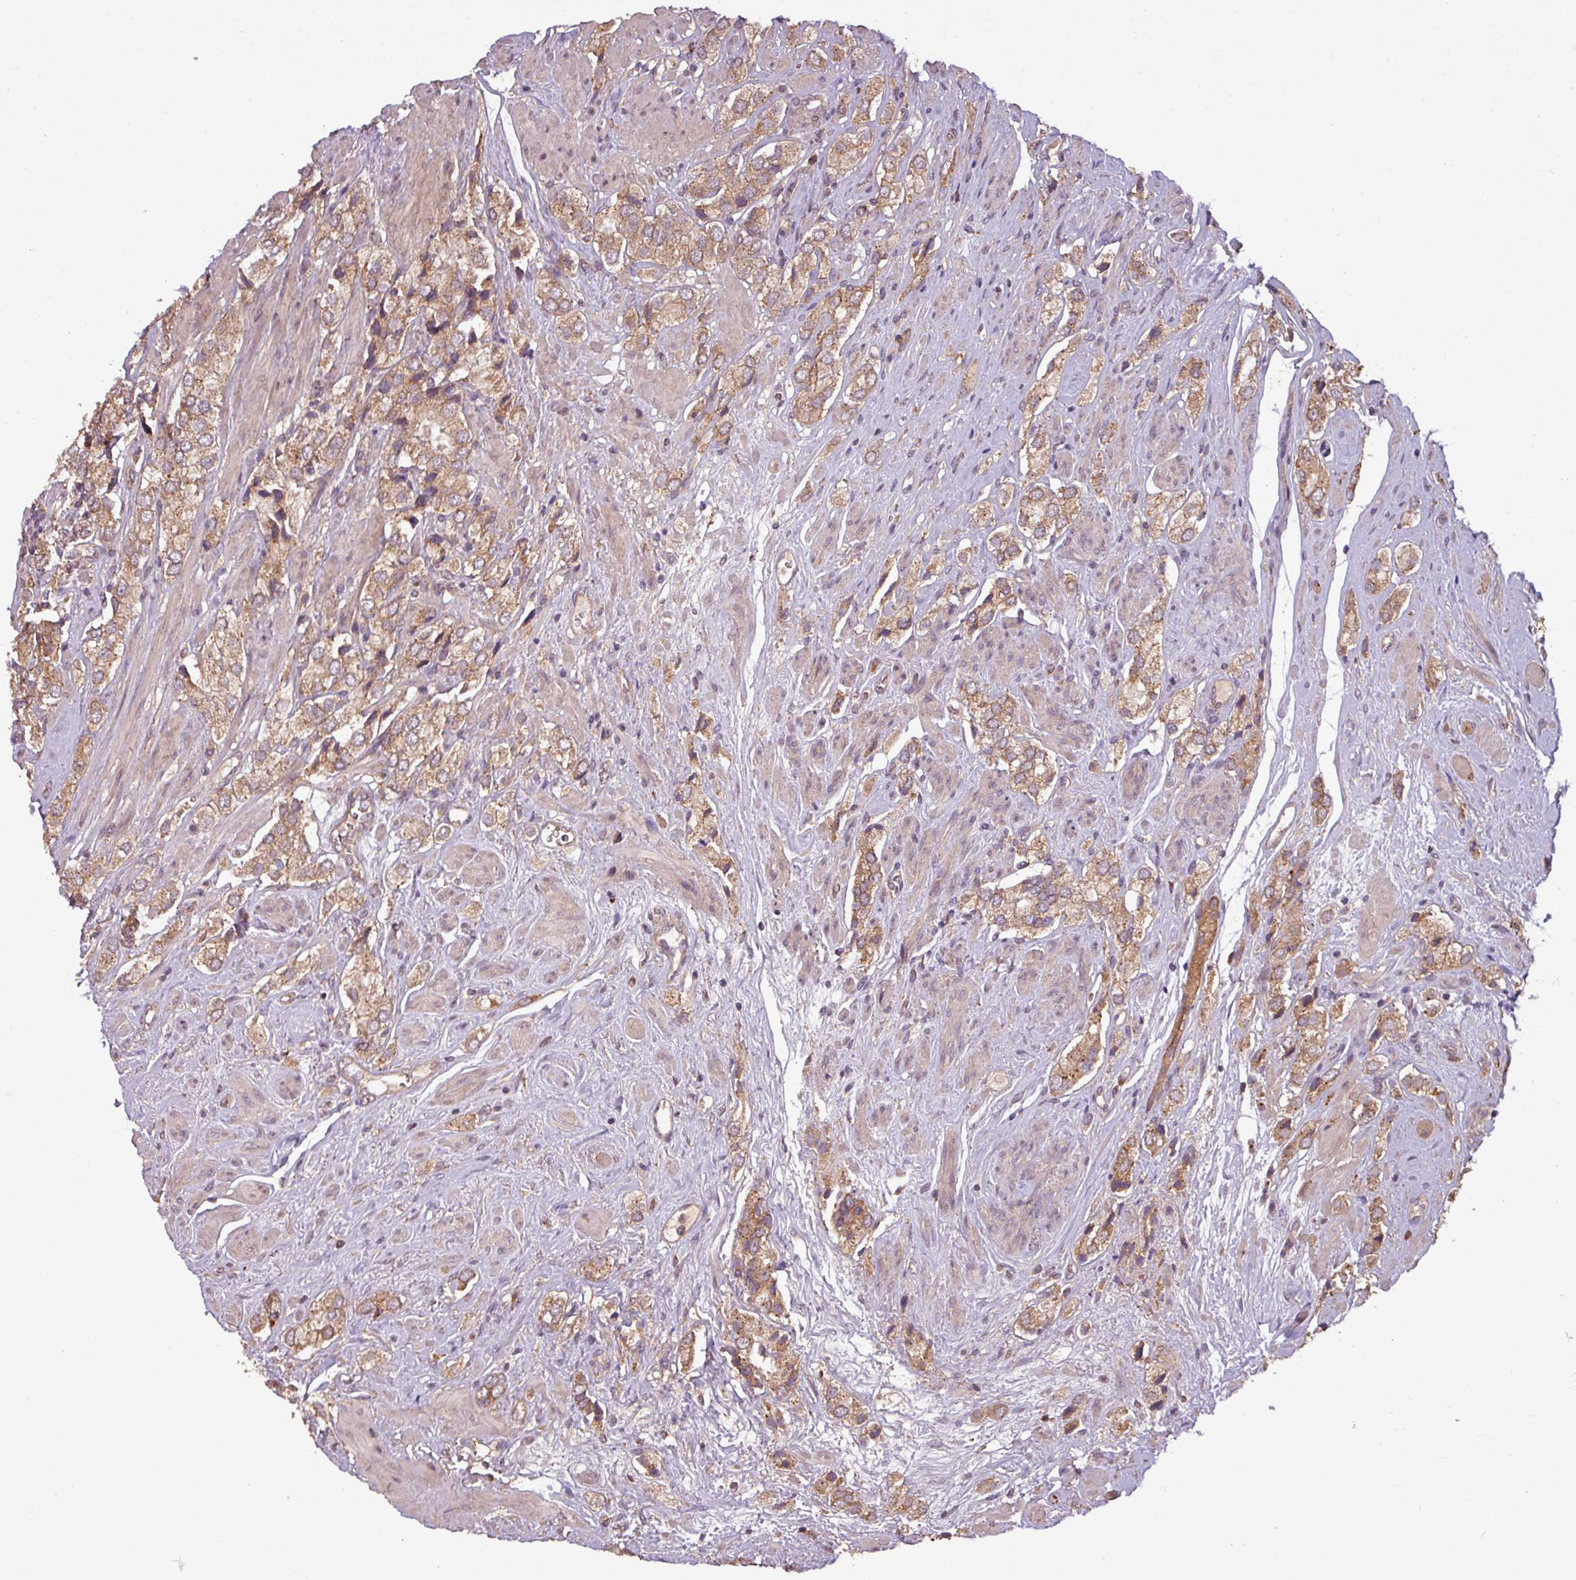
{"staining": {"intensity": "moderate", "quantity": ">75%", "location": "cytoplasmic/membranous"}, "tissue": "prostate cancer", "cell_type": "Tumor cells", "image_type": "cancer", "snomed": [{"axis": "morphology", "description": "Adenocarcinoma, High grade"}, {"axis": "topography", "description": "Prostate and seminal vesicle, NOS"}], "caption": "Tumor cells show moderate cytoplasmic/membranous expression in approximately >75% of cells in prostate cancer.", "gene": "NT5C3A", "patient": {"sex": "male", "age": 64}}